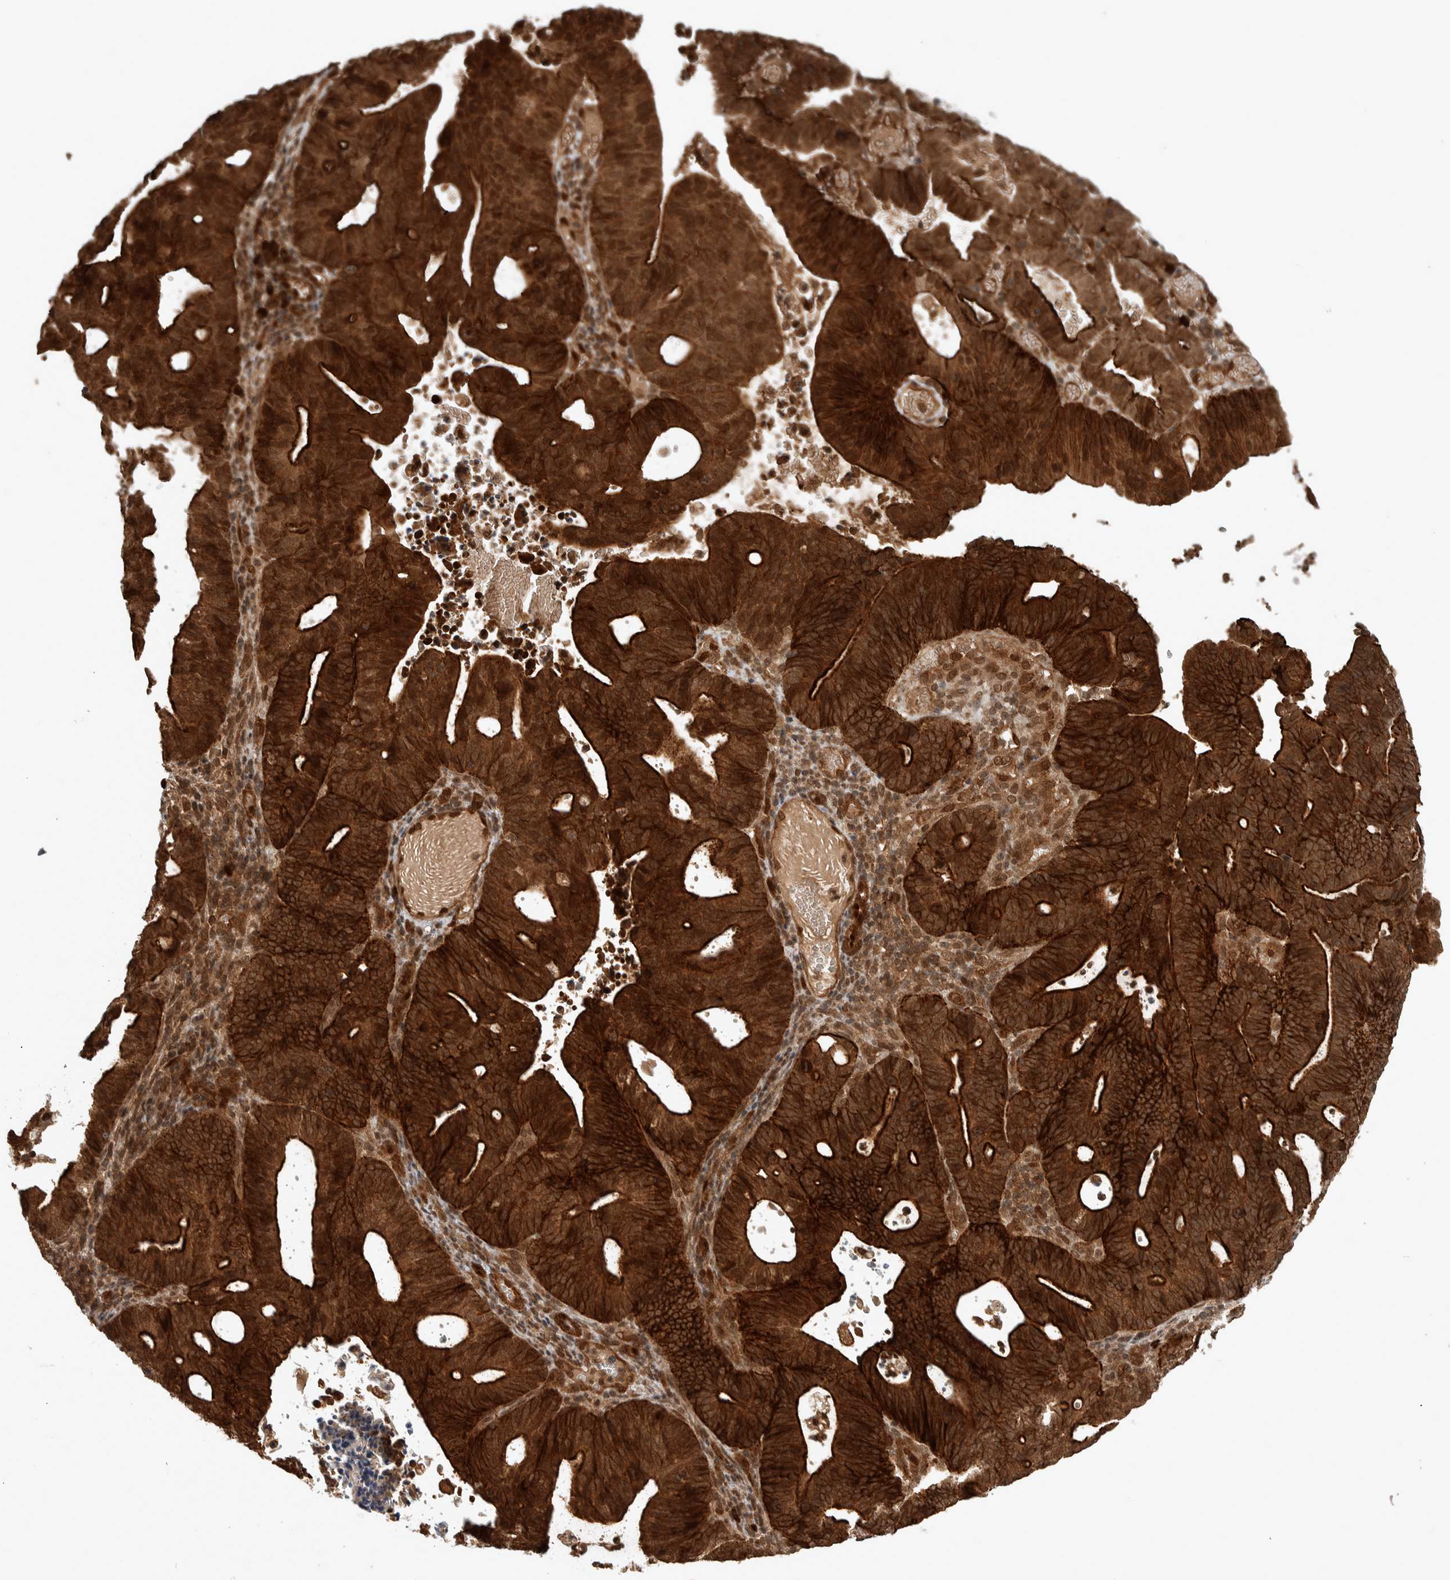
{"staining": {"intensity": "strong", "quantity": ">75%", "location": "cytoplasmic/membranous"}, "tissue": "endometrial cancer", "cell_type": "Tumor cells", "image_type": "cancer", "snomed": [{"axis": "morphology", "description": "Adenocarcinoma, NOS"}, {"axis": "topography", "description": "Uterus"}], "caption": "The image shows staining of adenocarcinoma (endometrial), revealing strong cytoplasmic/membranous protein positivity (brown color) within tumor cells. (DAB IHC with brightfield microscopy, high magnification).", "gene": "CNTROB", "patient": {"sex": "female", "age": 83}}